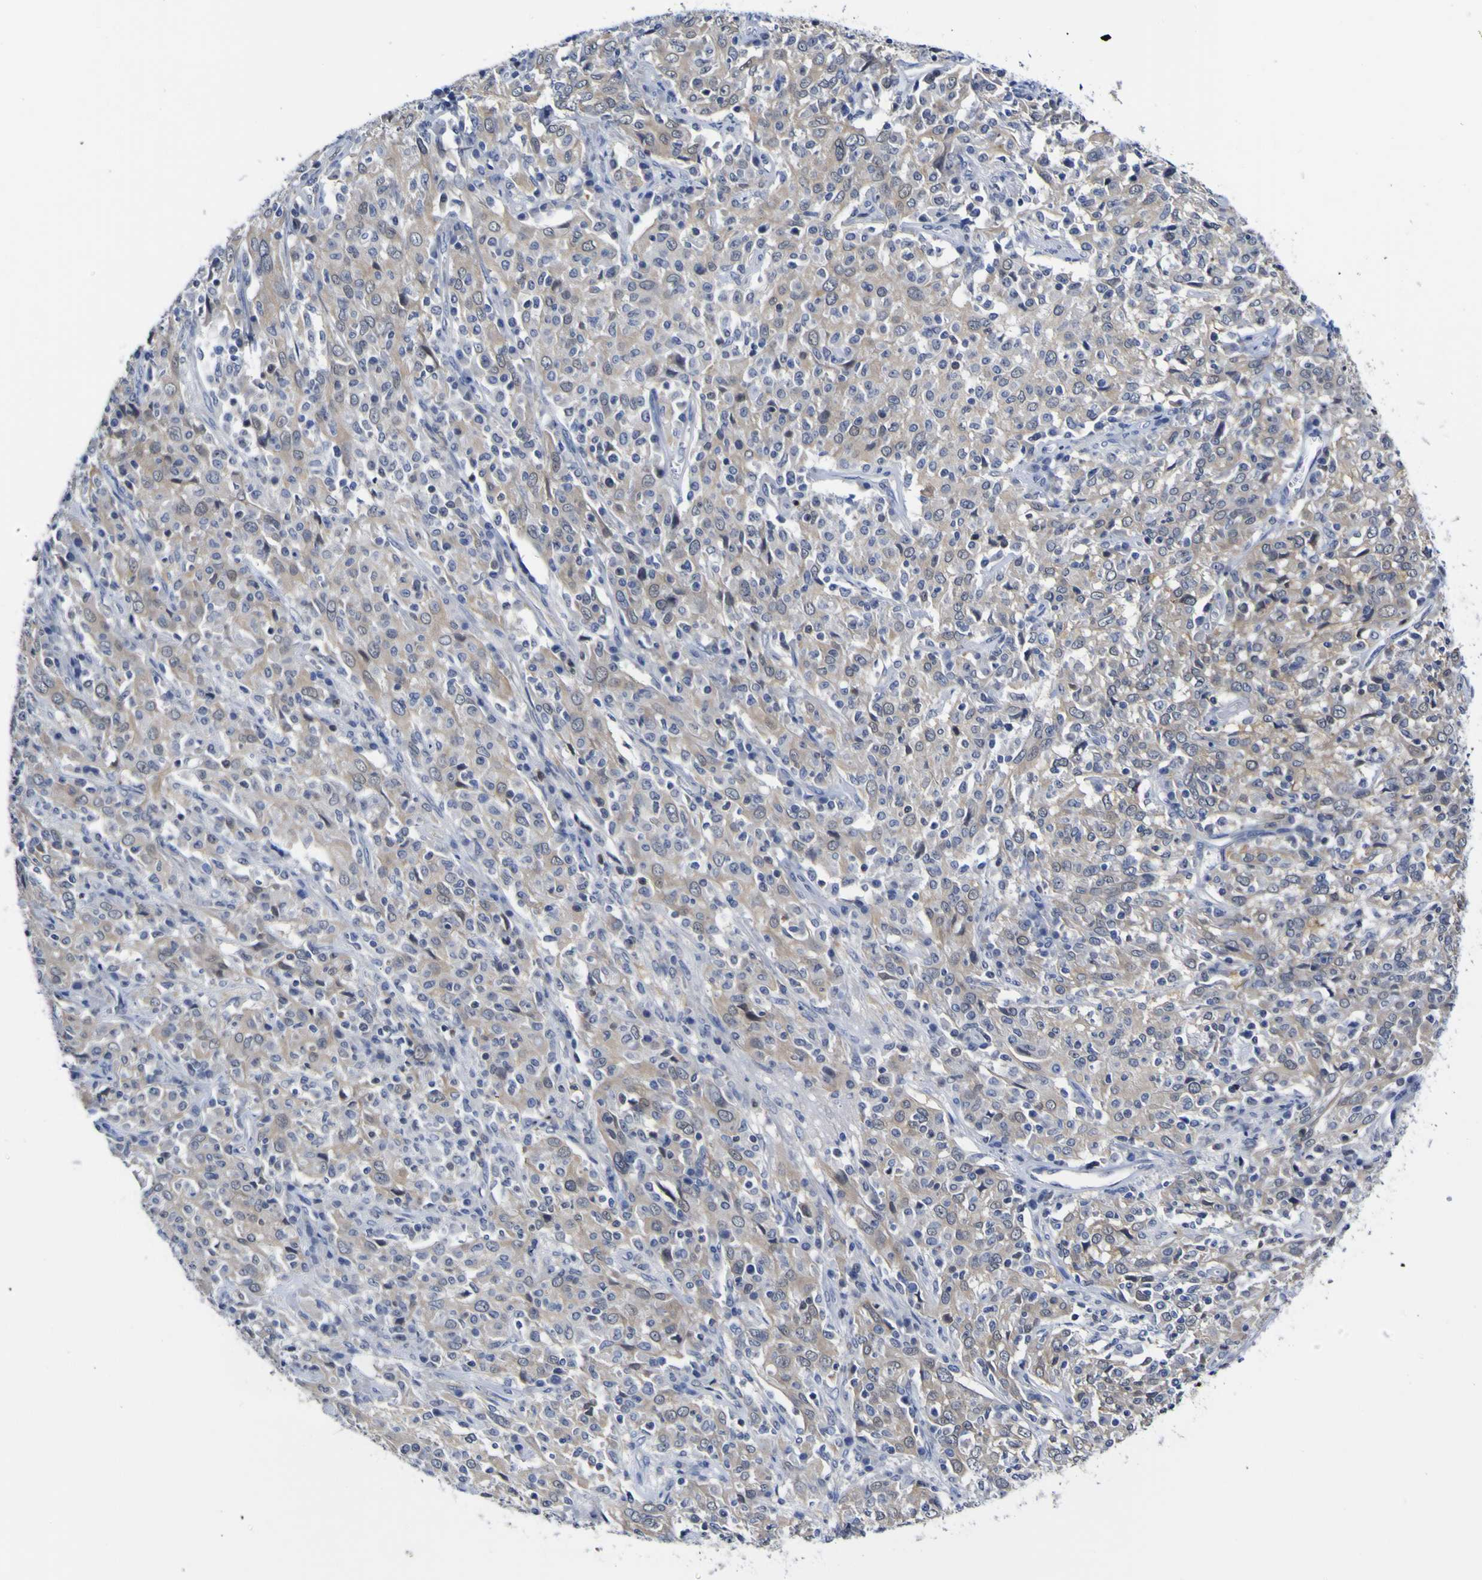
{"staining": {"intensity": "weak", "quantity": ">75%", "location": "cytoplasmic/membranous"}, "tissue": "cervical cancer", "cell_type": "Tumor cells", "image_type": "cancer", "snomed": [{"axis": "morphology", "description": "Squamous cell carcinoma, NOS"}, {"axis": "topography", "description": "Cervix"}], "caption": "High-magnification brightfield microscopy of cervical cancer stained with DAB (brown) and counterstained with hematoxylin (blue). tumor cells exhibit weak cytoplasmic/membranous expression is seen in approximately>75% of cells.", "gene": "CASP6", "patient": {"sex": "female", "age": 46}}